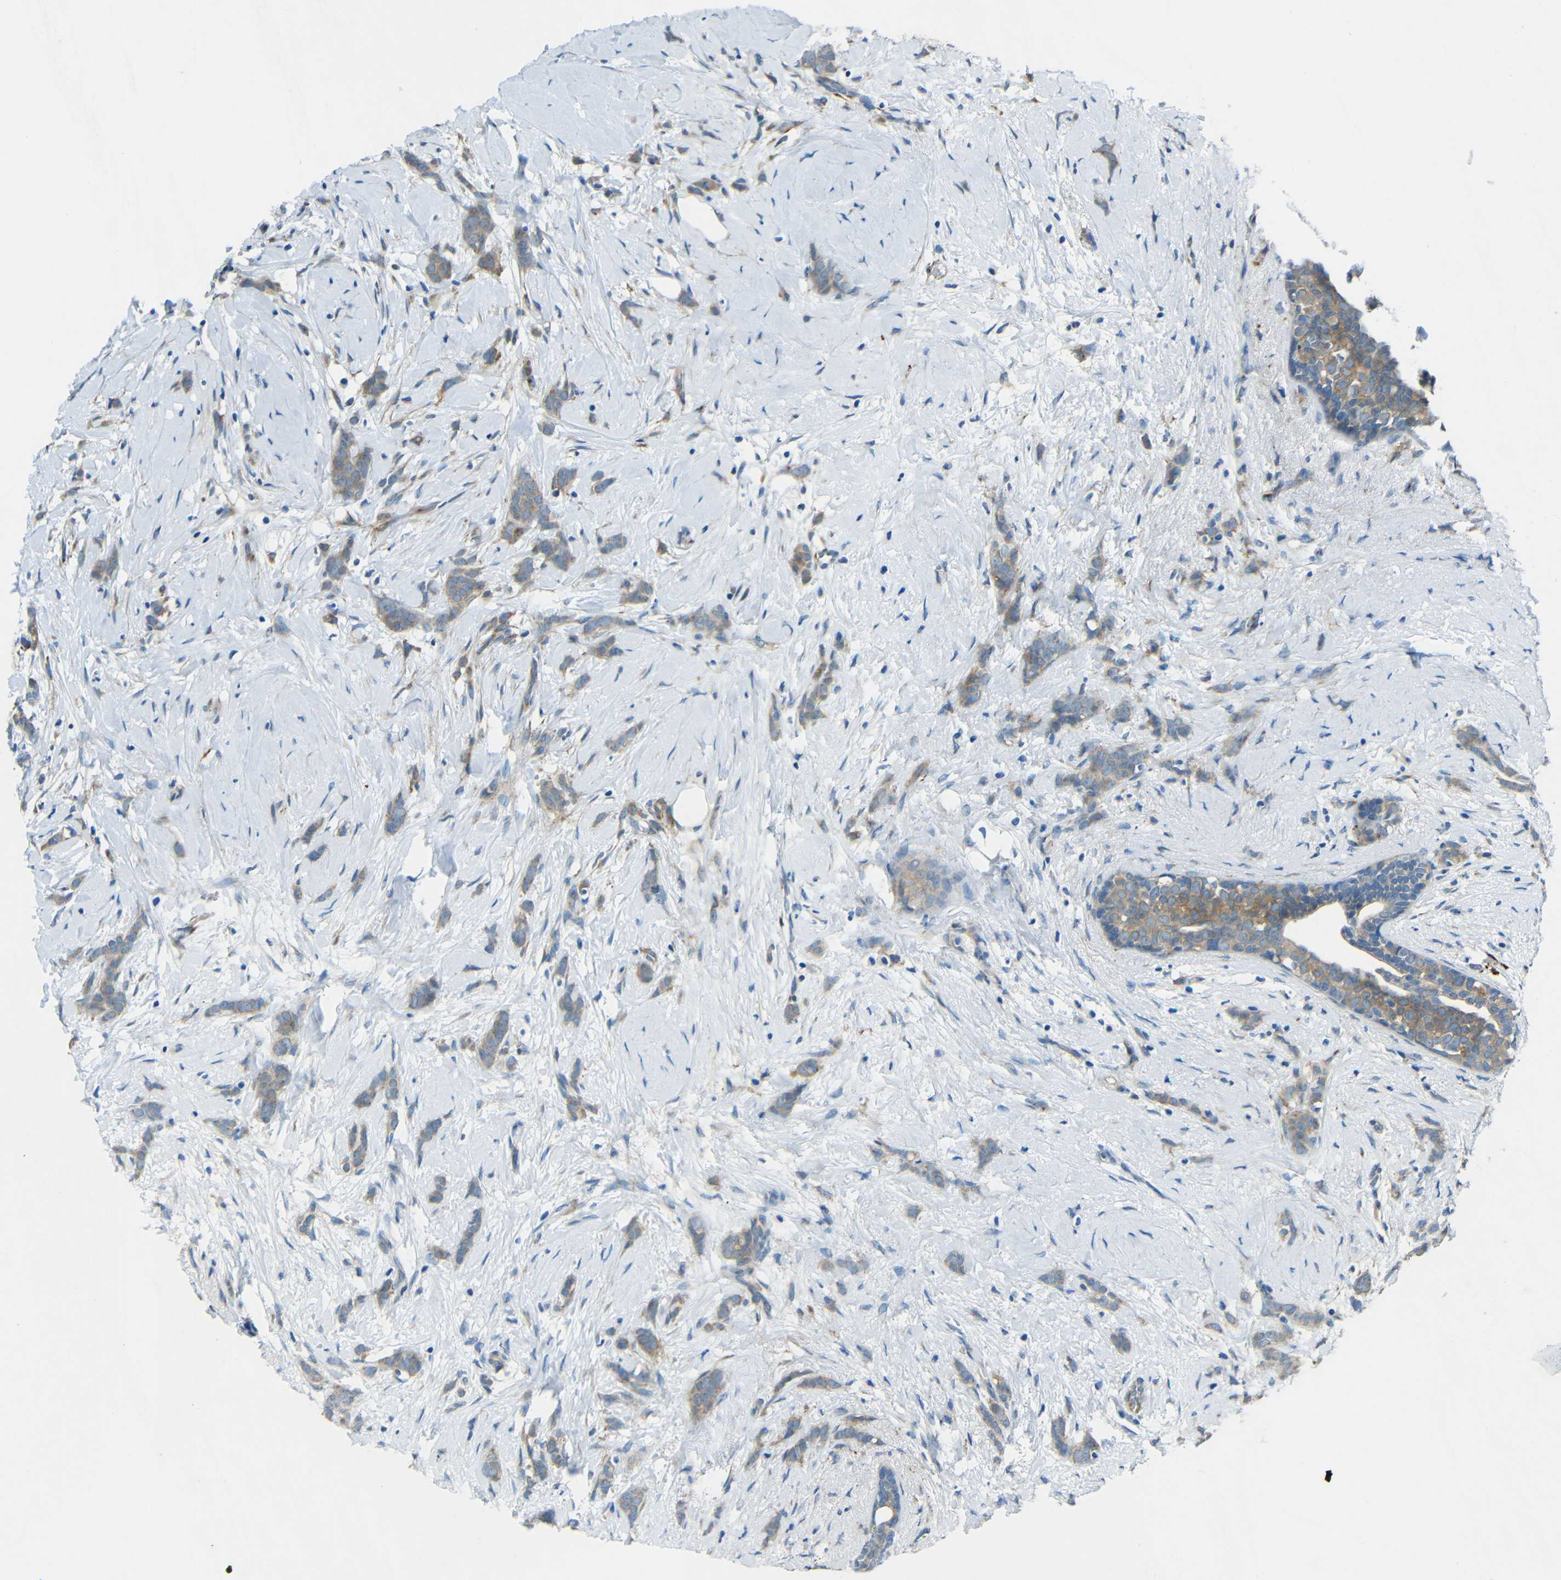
{"staining": {"intensity": "moderate", "quantity": ">75%", "location": "cytoplasmic/membranous"}, "tissue": "breast cancer", "cell_type": "Tumor cells", "image_type": "cancer", "snomed": [{"axis": "morphology", "description": "Lobular carcinoma, in situ"}, {"axis": "morphology", "description": "Lobular carcinoma"}, {"axis": "topography", "description": "Breast"}], "caption": "Tumor cells exhibit medium levels of moderate cytoplasmic/membranous positivity in about >75% of cells in breast cancer (lobular carcinoma). (Brightfield microscopy of DAB IHC at high magnification).", "gene": "CYP26B1", "patient": {"sex": "female", "age": 41}}